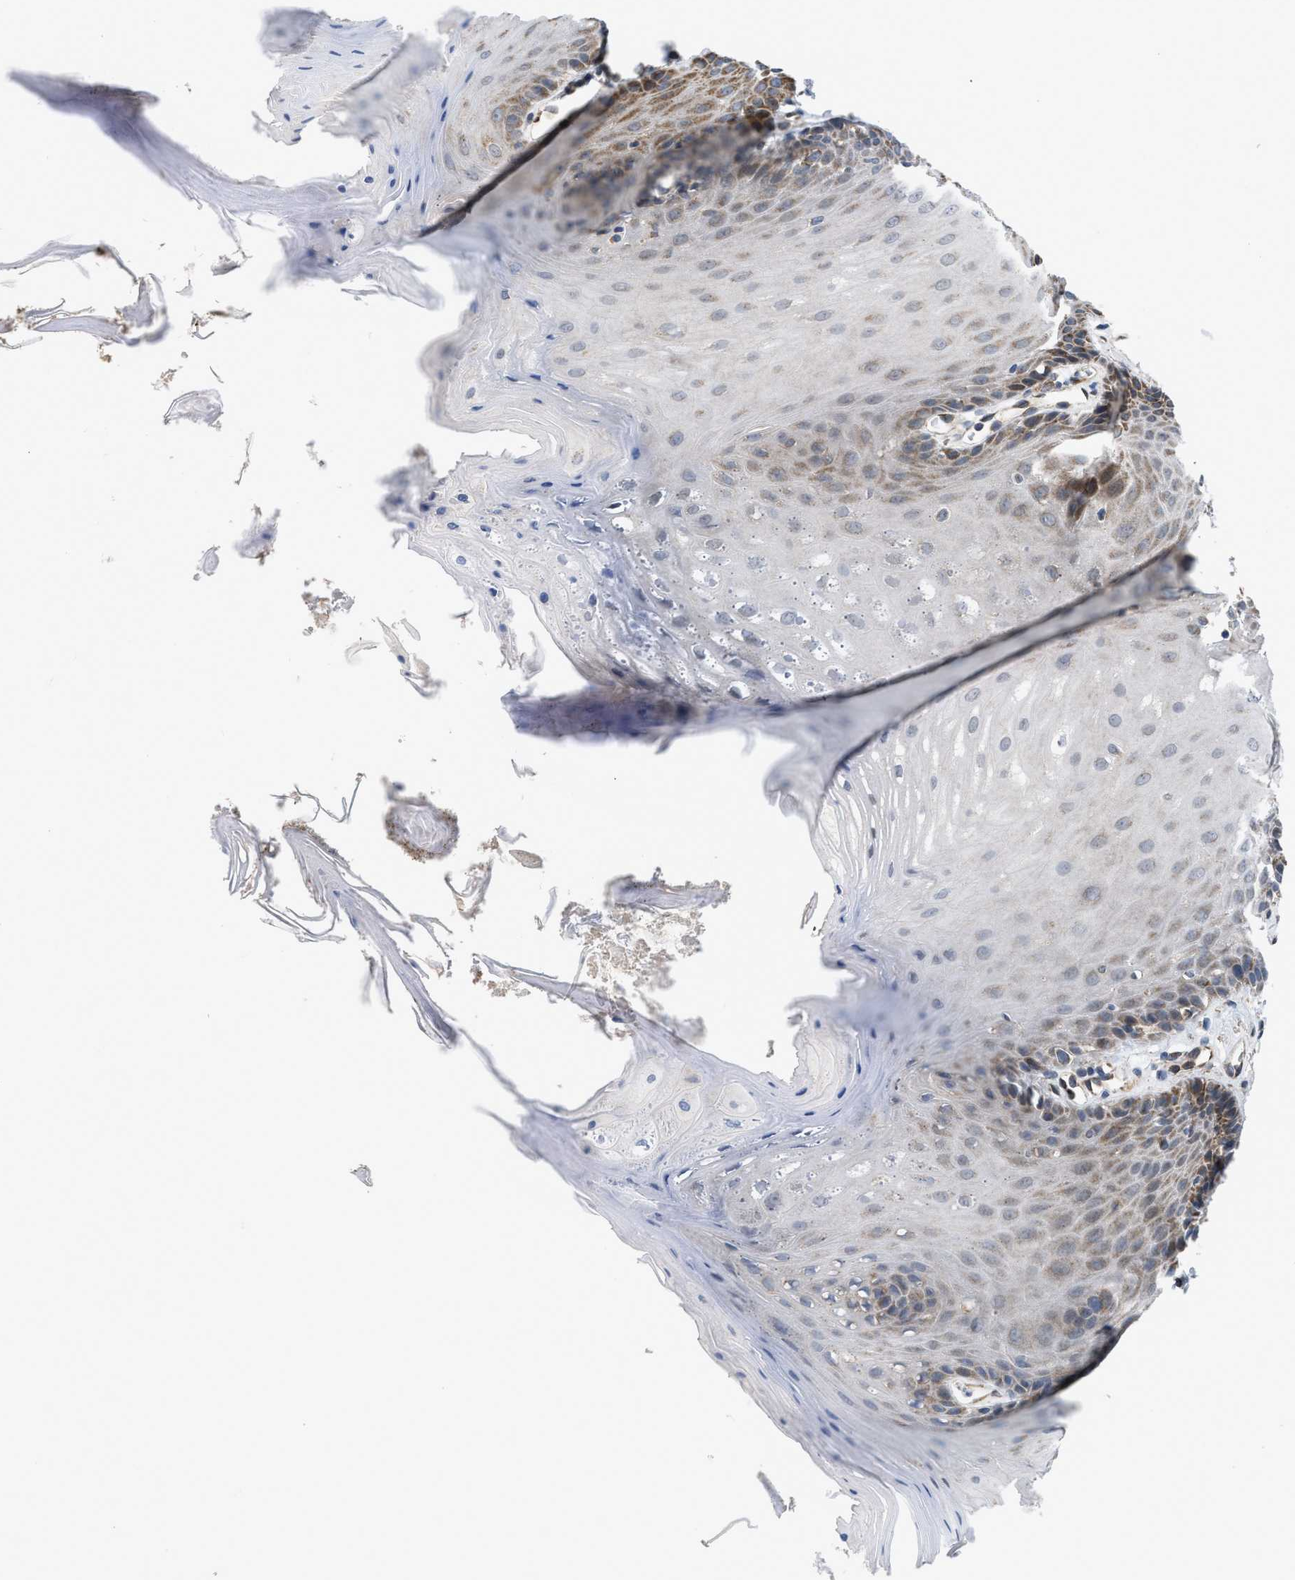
{"staining": {"intensity": "weak", "quantity": "25%-75%", "location": "cytoplasmic/membranous"}, "tissue": "oral mucosa", "cell_type": "Squamous epithelial cells", "image_type": "normal", "snomed": [{"axis": "morphology", "description": "Normal tissue, NOS"}, {"axis": "morphology", "description": "Squamous cell carcinoma, NOS"}, {"axis": "topography", "description": "Oral tissue"}, {"axis": "topography", "description": "Head-Neck"}], "caption": "An immunohistochemistry micrograph of unremarkable tissue is shown. Protein staining in brown labels weak cytoplasmic/membranous positivity in oral mucosa within squamous epithelial cells. (DAB (3,3'-diaminobenzidine) = brown stain, brightfield microscopy at high magnification).", "gene": "EOGT", "patient": {"sex": "male", "age": 71}}